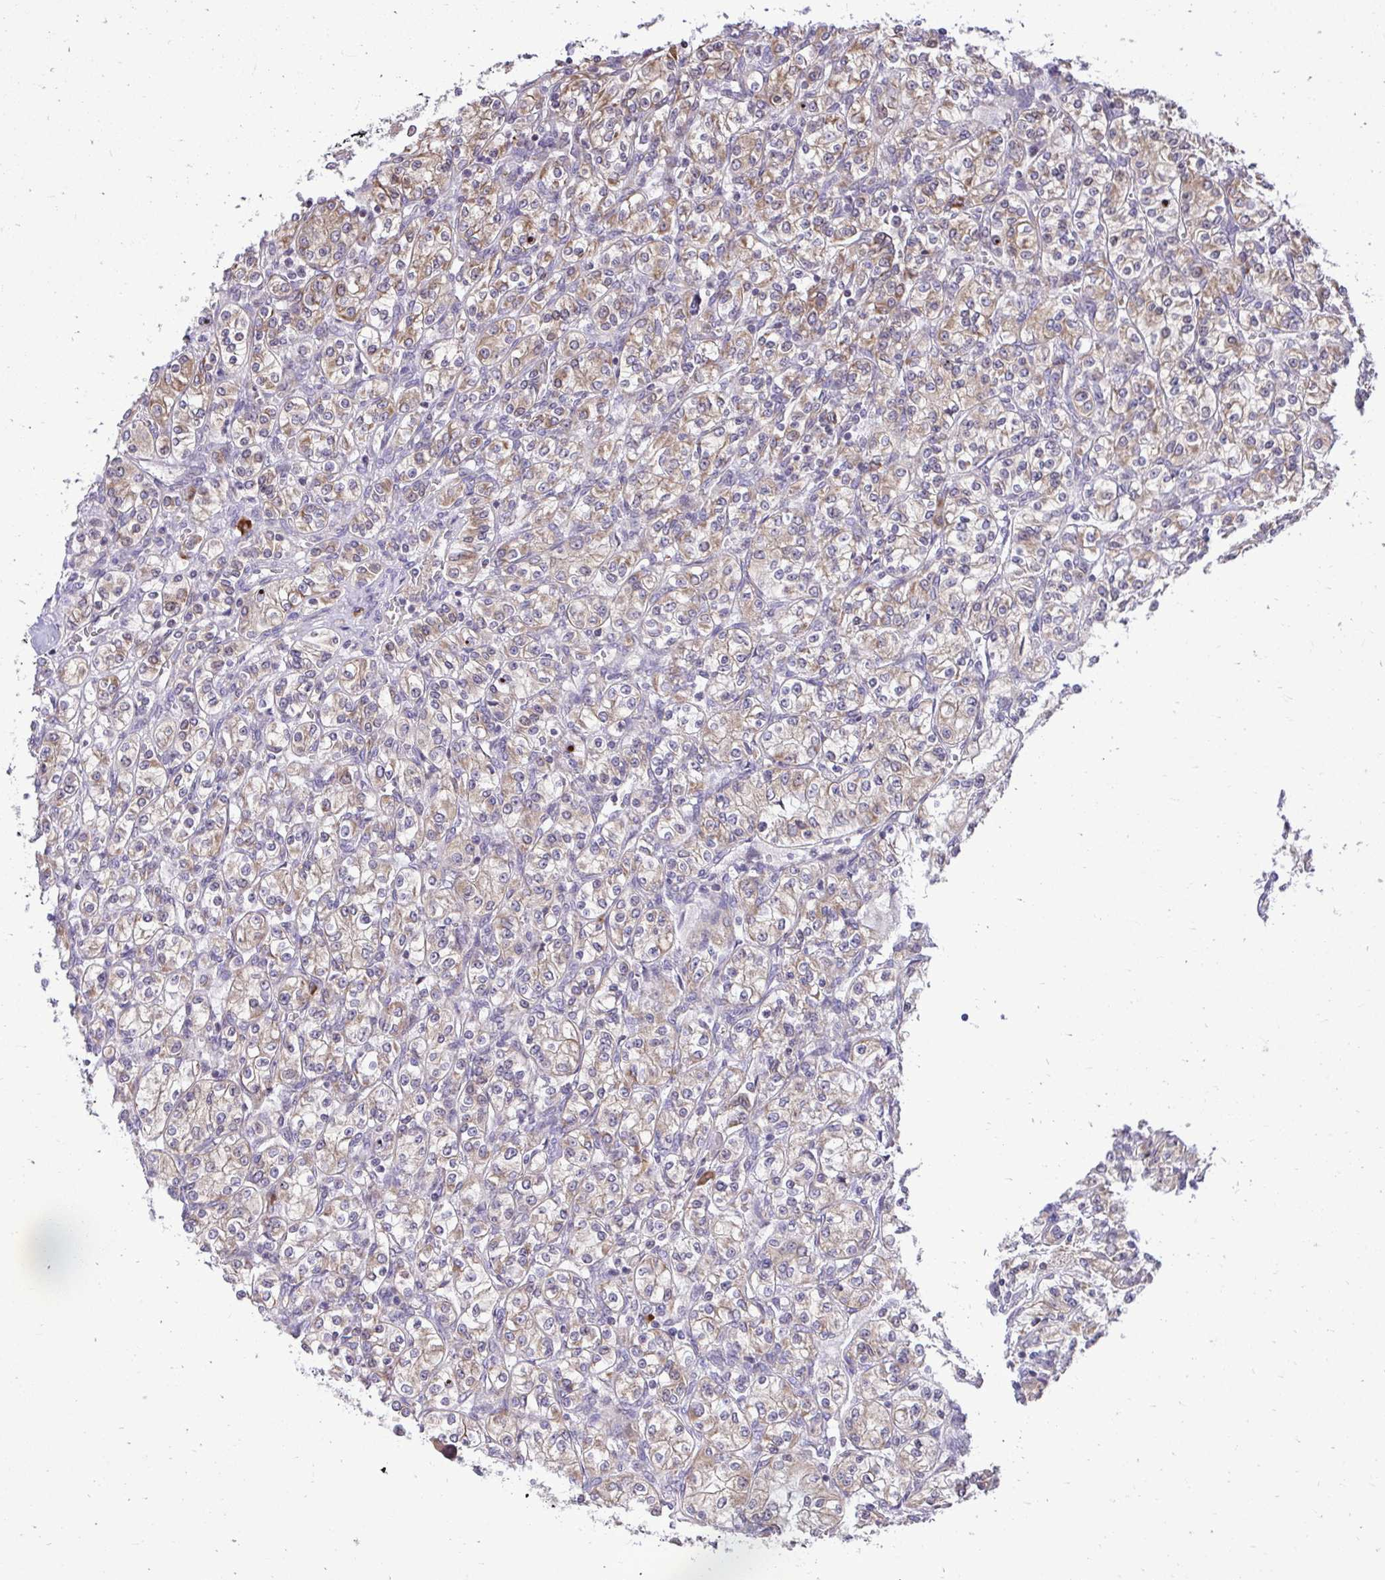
{"staining": {"intensity": "weak", "quantity": ">75%", "location": "cytoplasmic/membranous"}, "tissue": "renal cancer", "cell_type": "Tumor cells", "image_type": "cancer", "snomed": [{"axis": "morphology", "description": "Adenocarcinoma, NOS"}, {"axis": "topography", "description": "Kidney"}], "caption": "This image displays immunohistochemistry staining of human adenocarcinoma (renal), with low weak cytoplasmic/membranous positivity in about >75% of tumor cells.", "gene": "METTL9", "patient": {"sex": "male", "age": 77}}